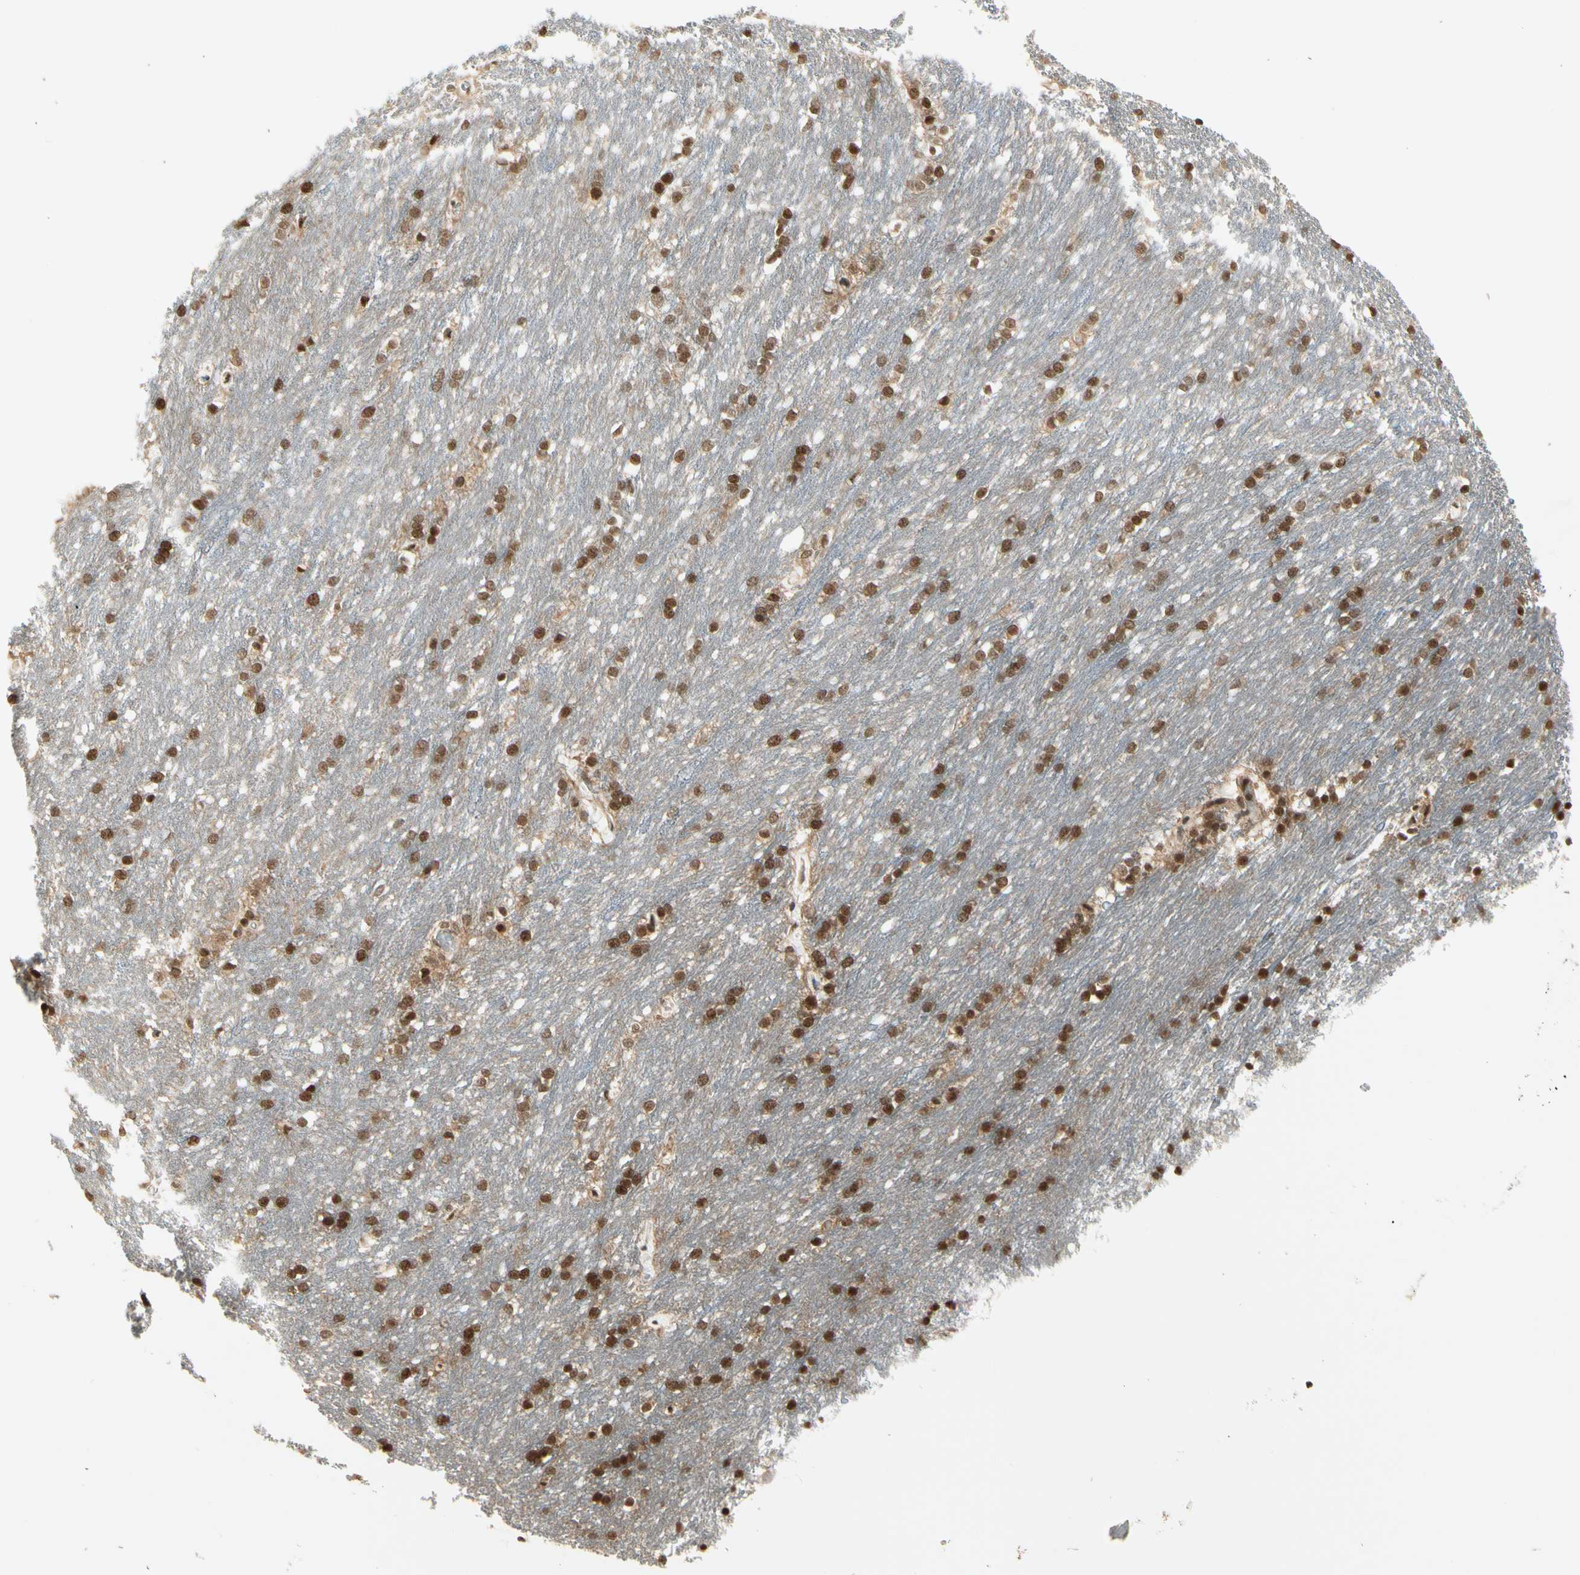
{"staining": {"intensity": "moderate", "quantity": ">75%", "location": "cytoplasmic/membranous,nuclear"}, "tissue": "caudate", "cell_type": "Glial cells", "image_type": "normal", "snomed": [{"axis": "morphology", "description": "Normal tissue, NOS"}, {"axis": "topography", "description": "Lateral ventricle wall"}], "caption": "This photomicrograph displays immunohistochemistry staining of benign human caudate, with medium moderate cytoplasmic/membranous,nuclear expression in about >75% of glial cells.", "gene": "SMN2", "patient": {"sex": "female", "age": 19}}